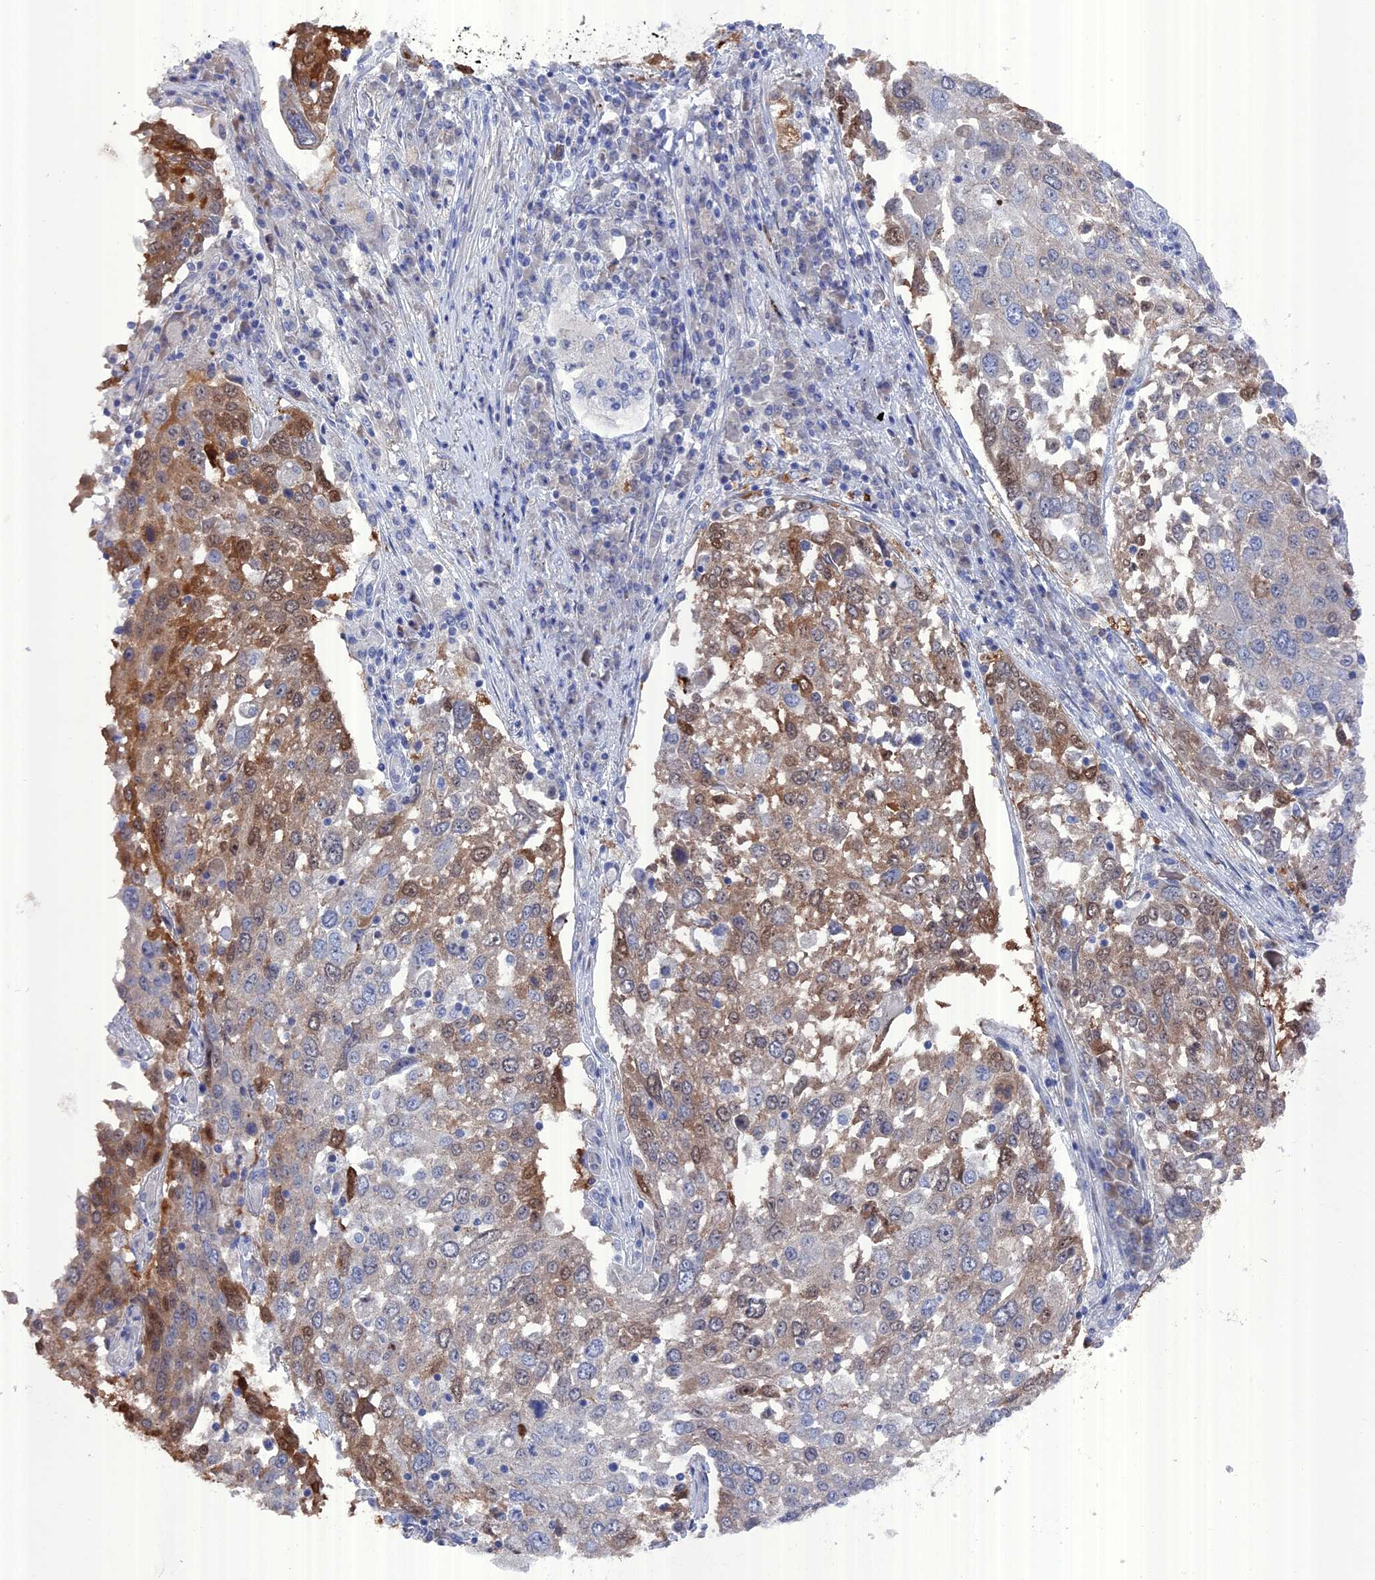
{"staining": {"intensity": "moderate", "quantity": "25%-75%", "location": "cytoplasmic/membranous"}, "tissue": "lung cancer", "cell_type": "Tumor cells", "image_type": "cancer", "snomed": [{"axis": "morphology", "description": "Squamous cell carcinoma, NOS"}, {"axis": "topography", "description": "Lung"}], "caption": "Lung cancer (squamous cell carcinoma) stained for a protein (brown) reveals moderate cytoplasmic/membranous positive staining in approximately 25%-75% of tumor cells.", "gene": "TMEM161A", "patient": {"sex": "male", "age": 65}}